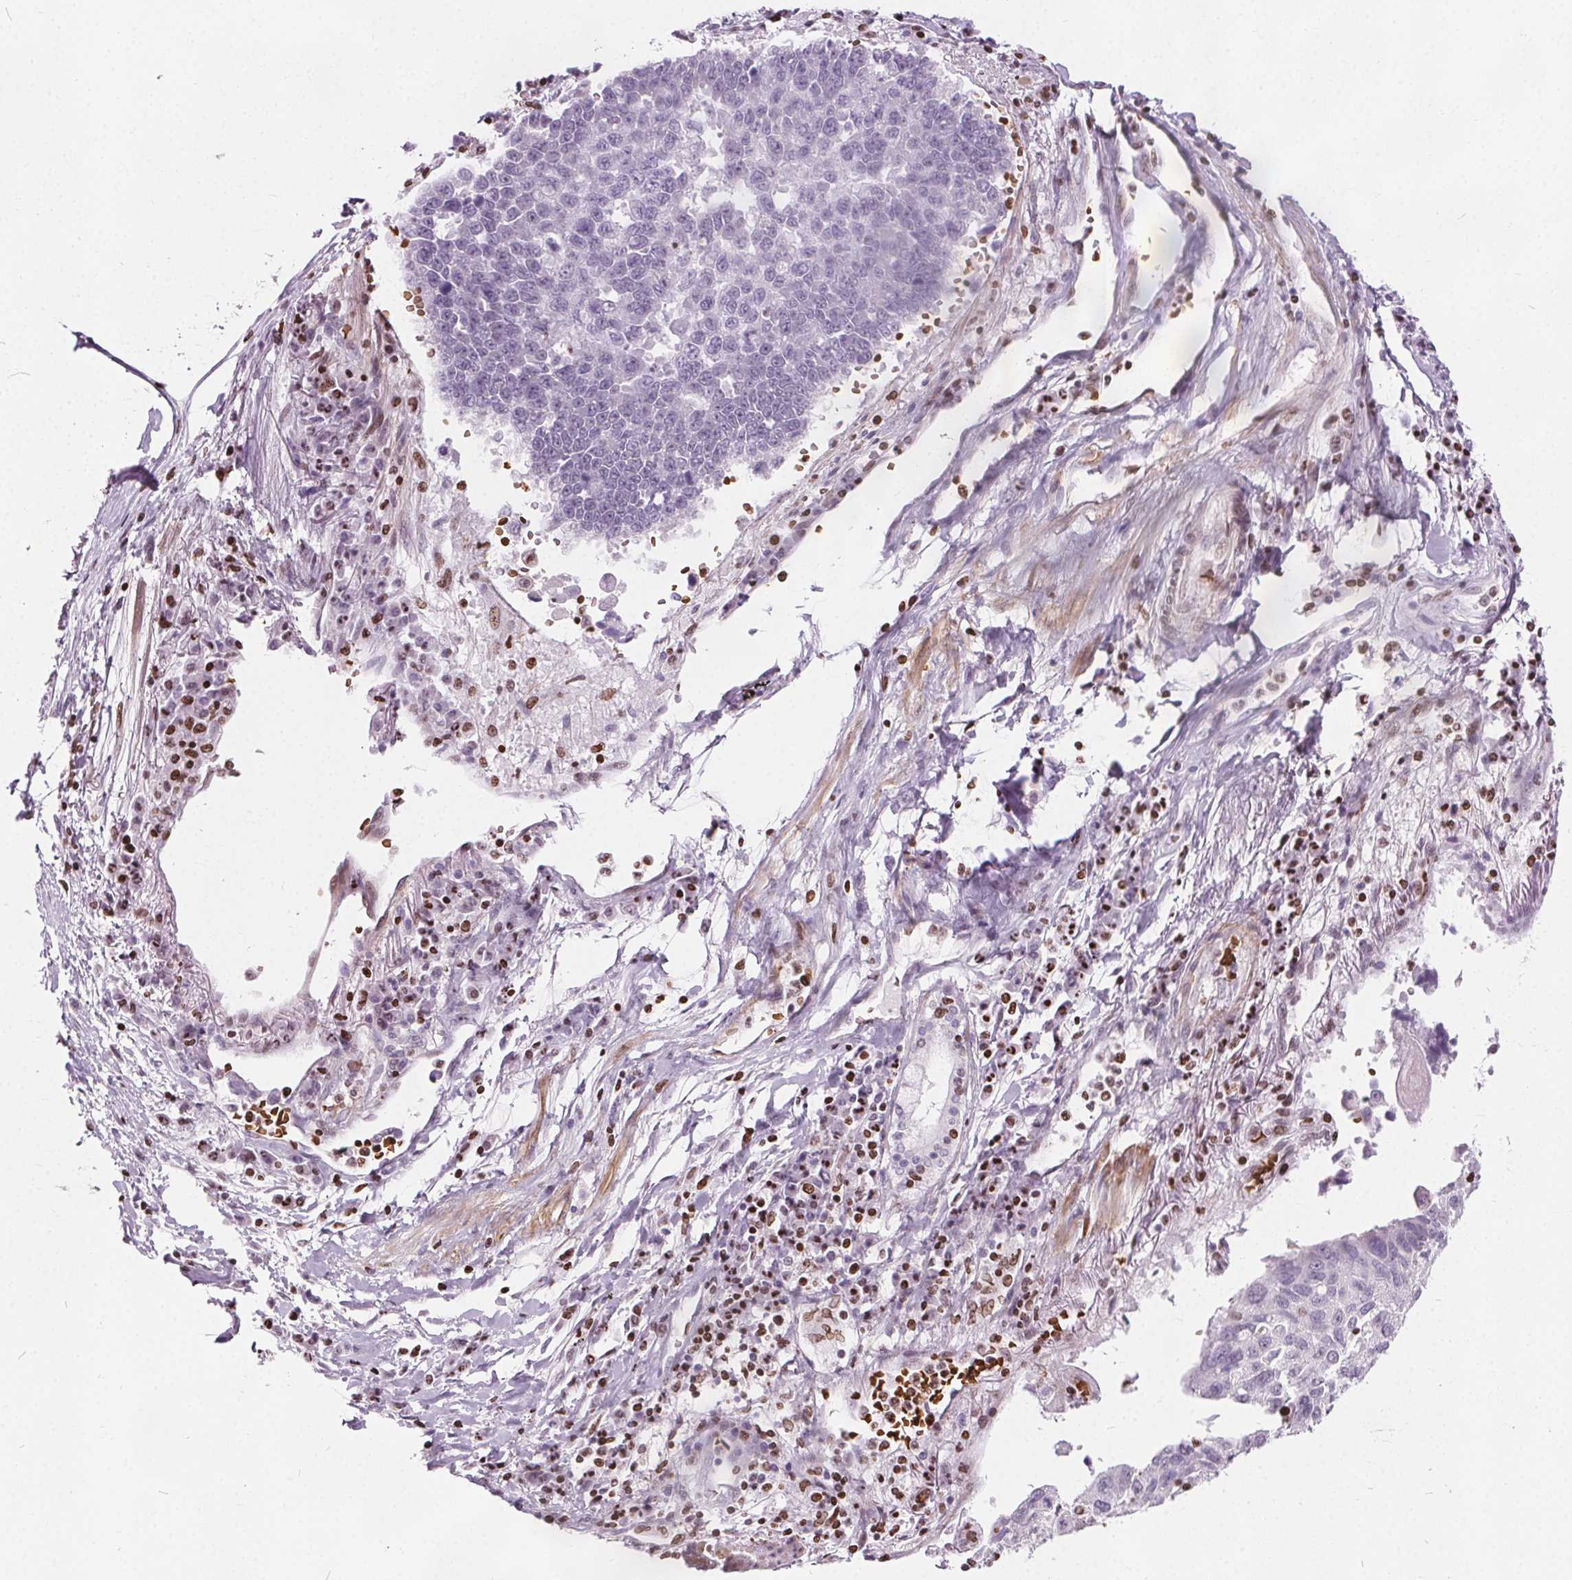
{"staining": {"intensity": "negative", "quantity": "none", "location": "none"}, "tissue": "lung cancer", "cell_type": "Tumor cells", "image_type": "cancer", "snomed": [{"axis": "morphology", "description": "Squamous cell carcinoma, NOS"}, {"axis": "topography", "description": "Lung"}], "caption": "DAB immunohistochemical staining of human lung squamous cell carcinoma demonstrates no significant staining in tumor cells.", "gene": "ISLR2", "patient": {"sex": "male", "age": 73}}